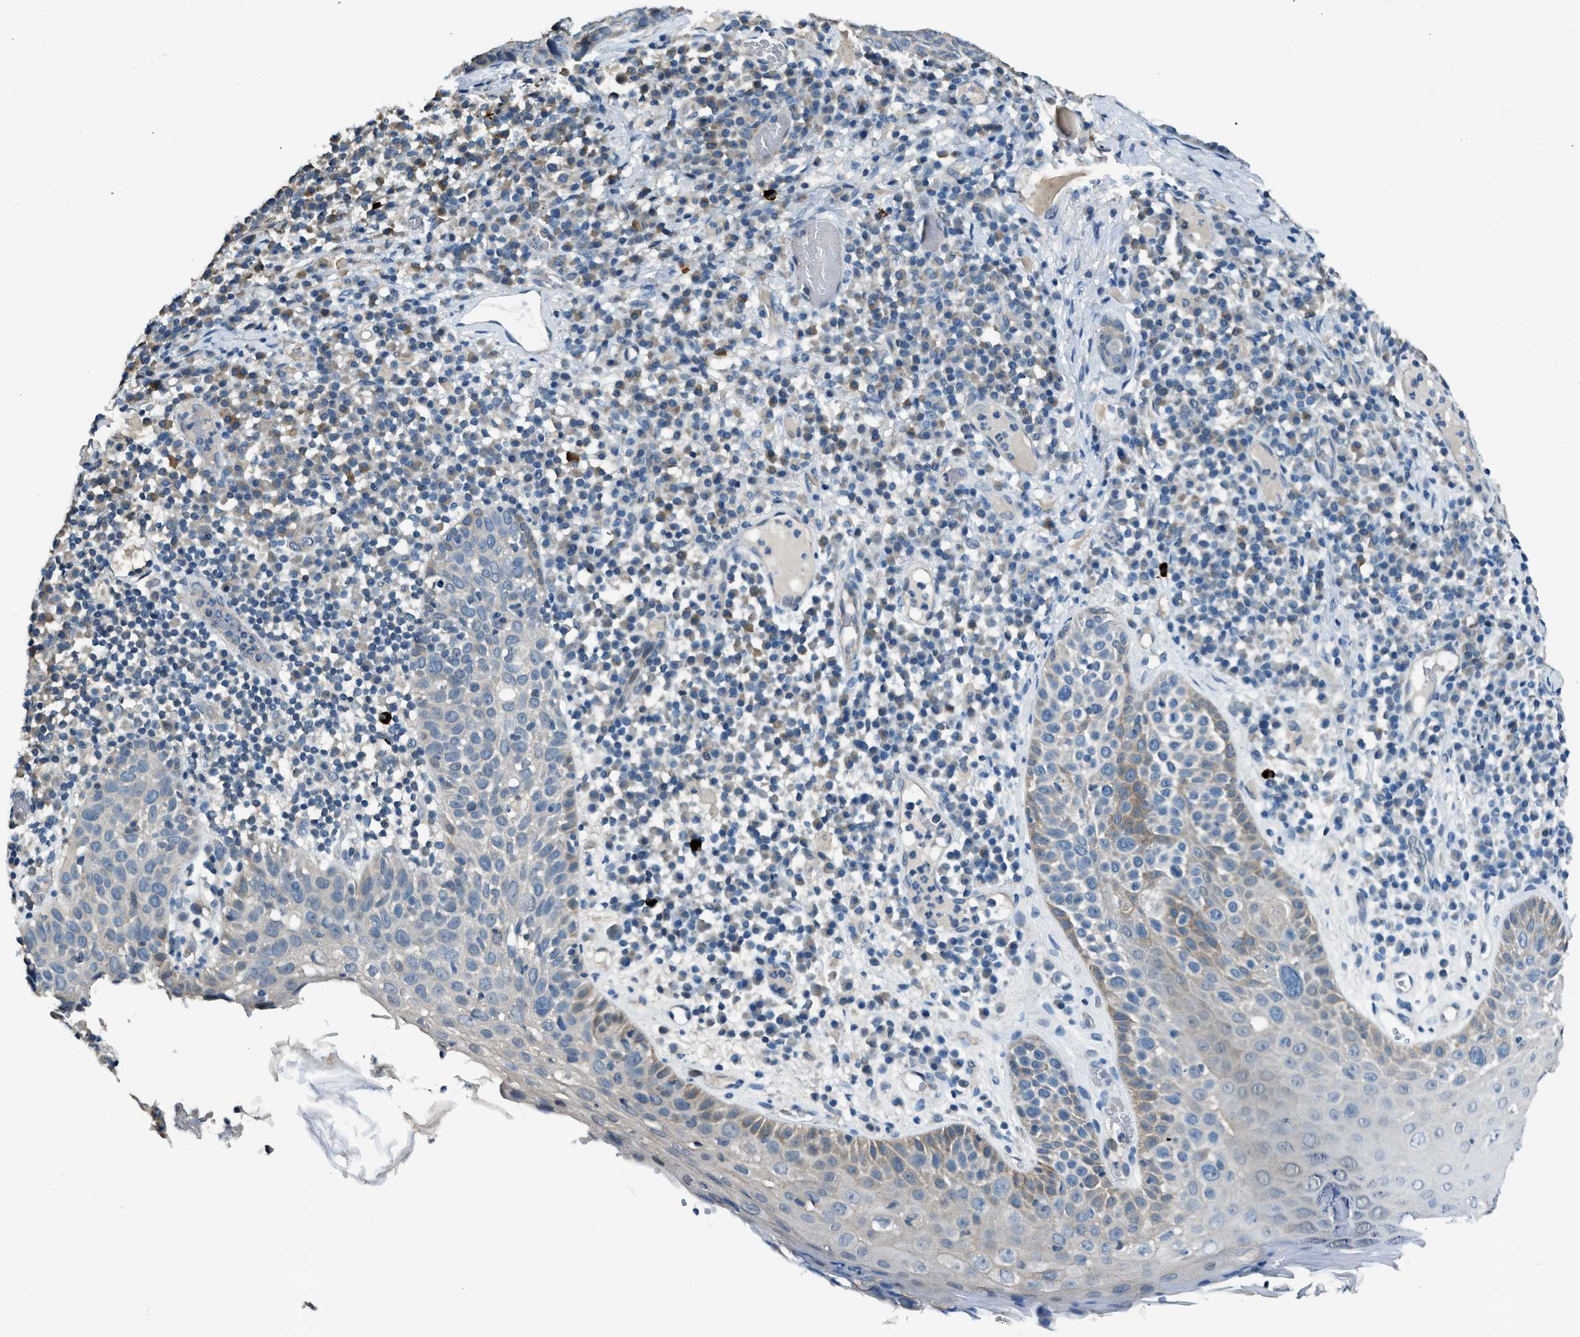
{"staining": {"intensity": "weak", "quantity": "25%-75%", "location": "cytoplasmic/membranous"}, "tissue": "skin cancer", "cell_type": "Tumor cells", "image_type": "cancer", "snomed": [{"axis": "morphology", "description": "Squamous cell carcinoma in situ, NOS"}, {"axis": "morphology", "description": "Squamous cell carcinoma, NOS"}, {"axis": "topography", "description": "Skin"}], "caption": "A micrograph showing weak cytoplasmic/membranous staining in about 25%-75% of tumor cells in skin cancer, as visualized by brown immunohistochemical staining.", "gene": "LMLN", "patient": {"sex": "male", "age": 93}}